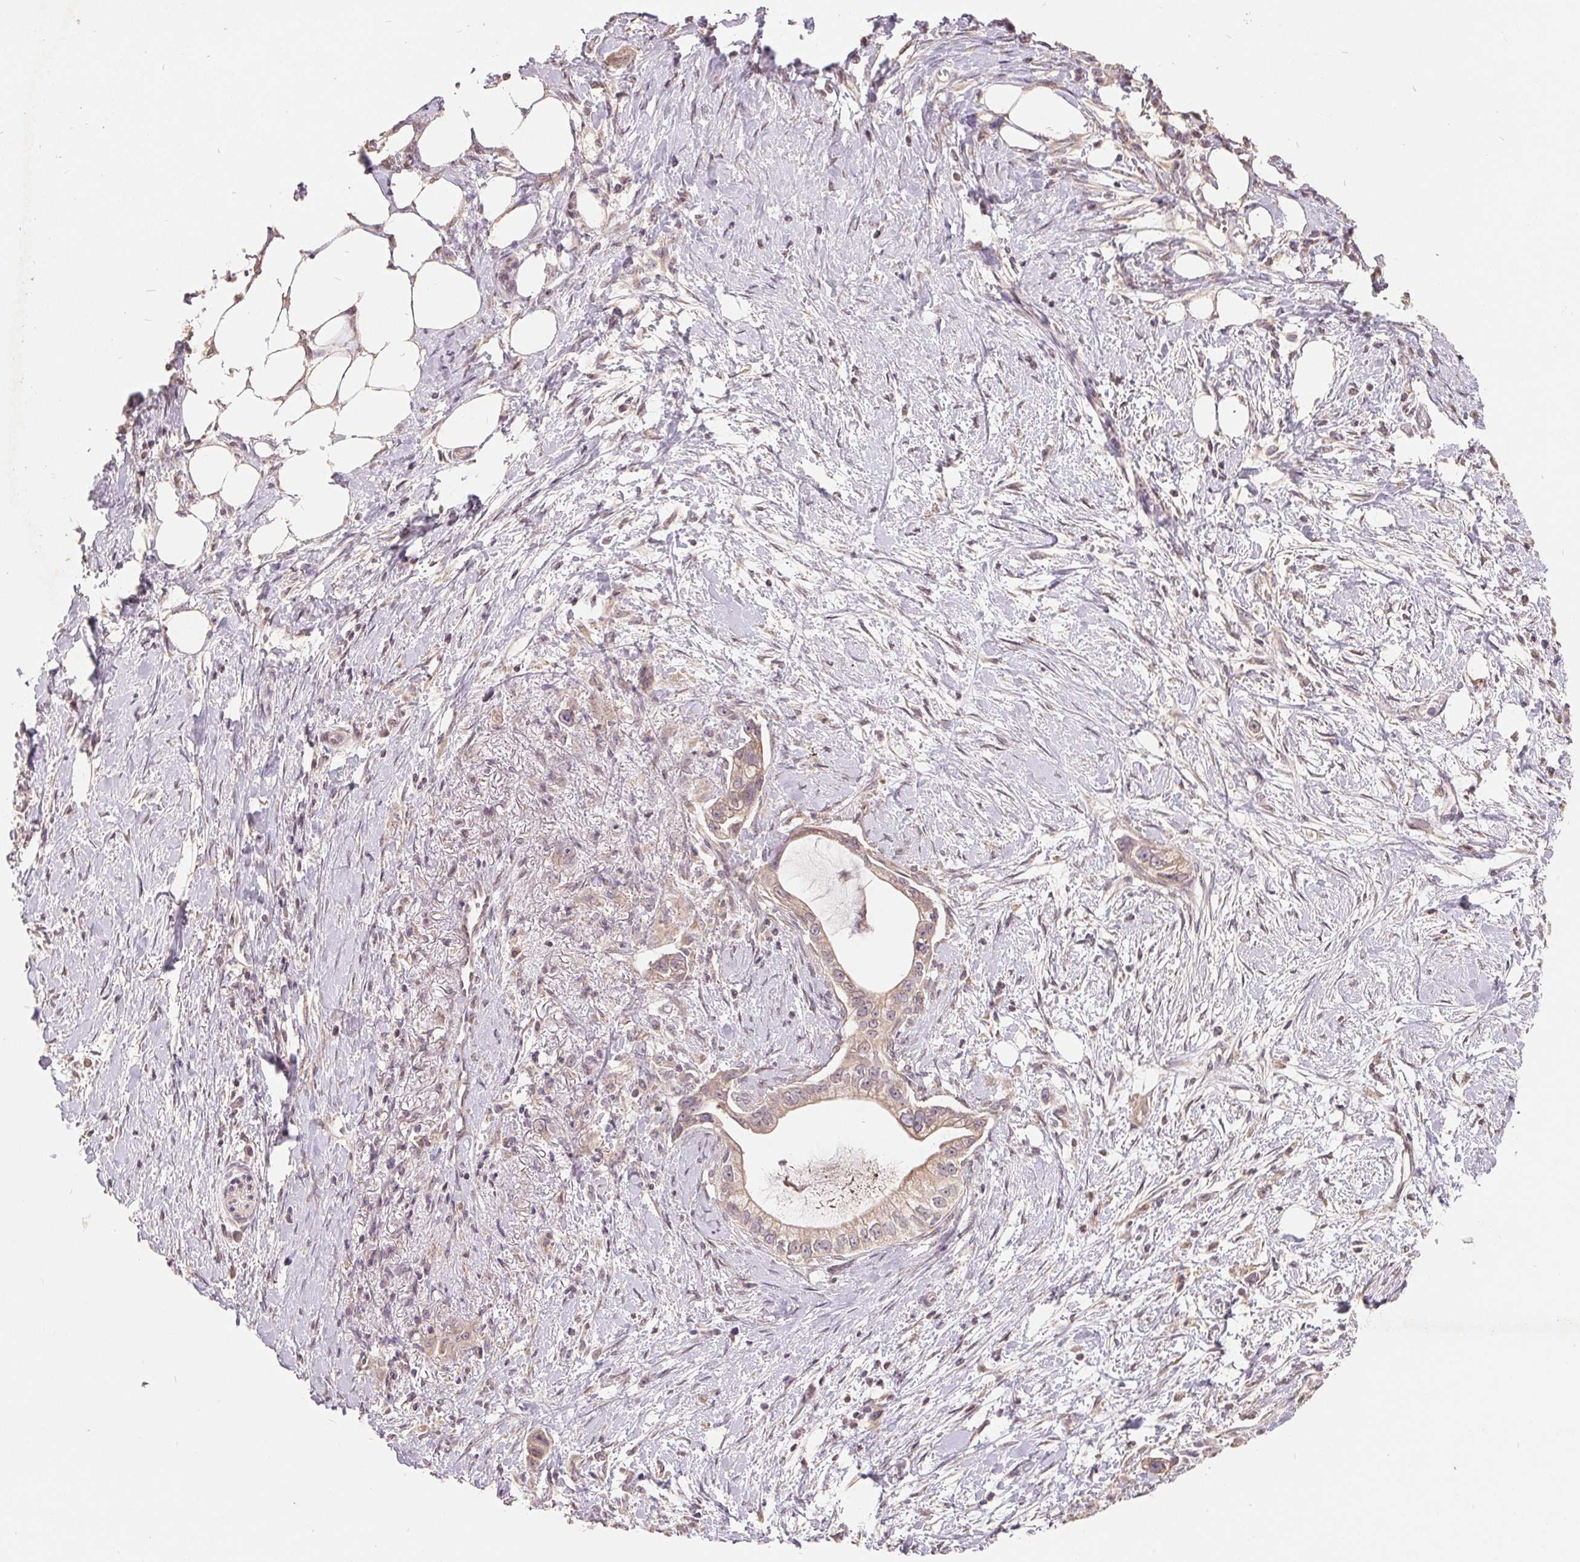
{"staining": {"intensity": "weak", "quantity": "25%-75%", "location": "cytoplasmic/membranous"}, "tissue": "pancreatic cancer", "cell_type": "Tumor cells", "image_type": "cancer", "snomed": [{"axis": "morphology", "description": "Adenocarcinoma, NOS"}, {"axis": "topography", "description": "Pancreas"}], "caption": "The image shows immunohistochemical staining of pancreatic cancer (adenocarcinoma). There is weak cytoplasmic/membranous positivity is appreciated in approximately 25%-75% of tumor cells.", "gene": "CDIPT", "patient": {"sex": "male", "age": 70}}